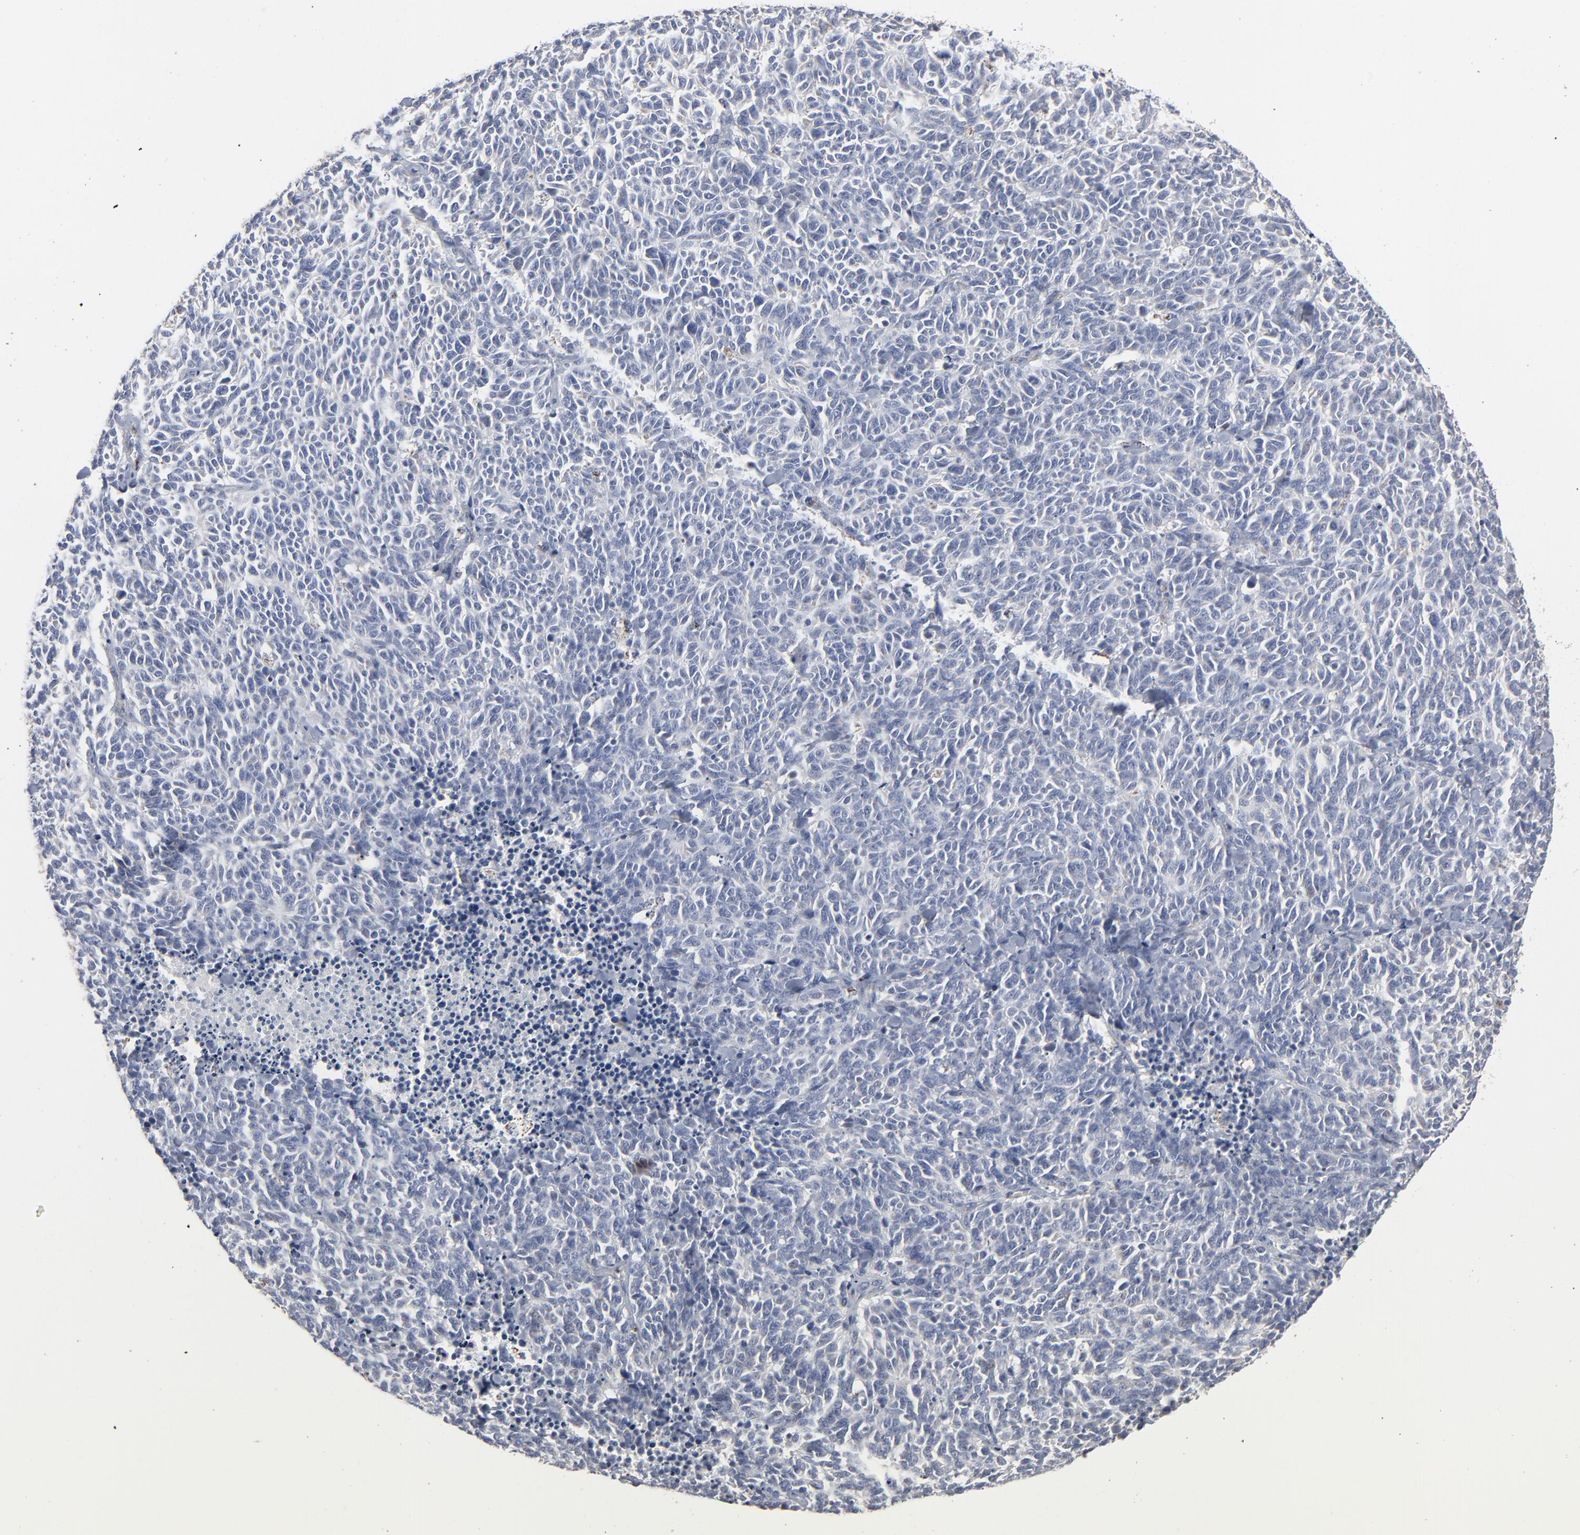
{"staining": {"intensity": "negative", "quantity": "none", "location": "none"}, "tissue": "lung cancer", "cell_type": "Tumor cells", "image_type": "cancer", "snomed": [{"axis": "morphology", "description": "Neoplasm, malignant, NOS"}, {"axis": "topography", "description": "Lung"}], "caption": "Immunohistochemistry photomicrograph of neoplastic tissue: human lung cancer stained with DAB shows no significant protein staining in tumor cells.", "gene": "UQCRC1", "patient": {"sex": "female", "age": 58}}